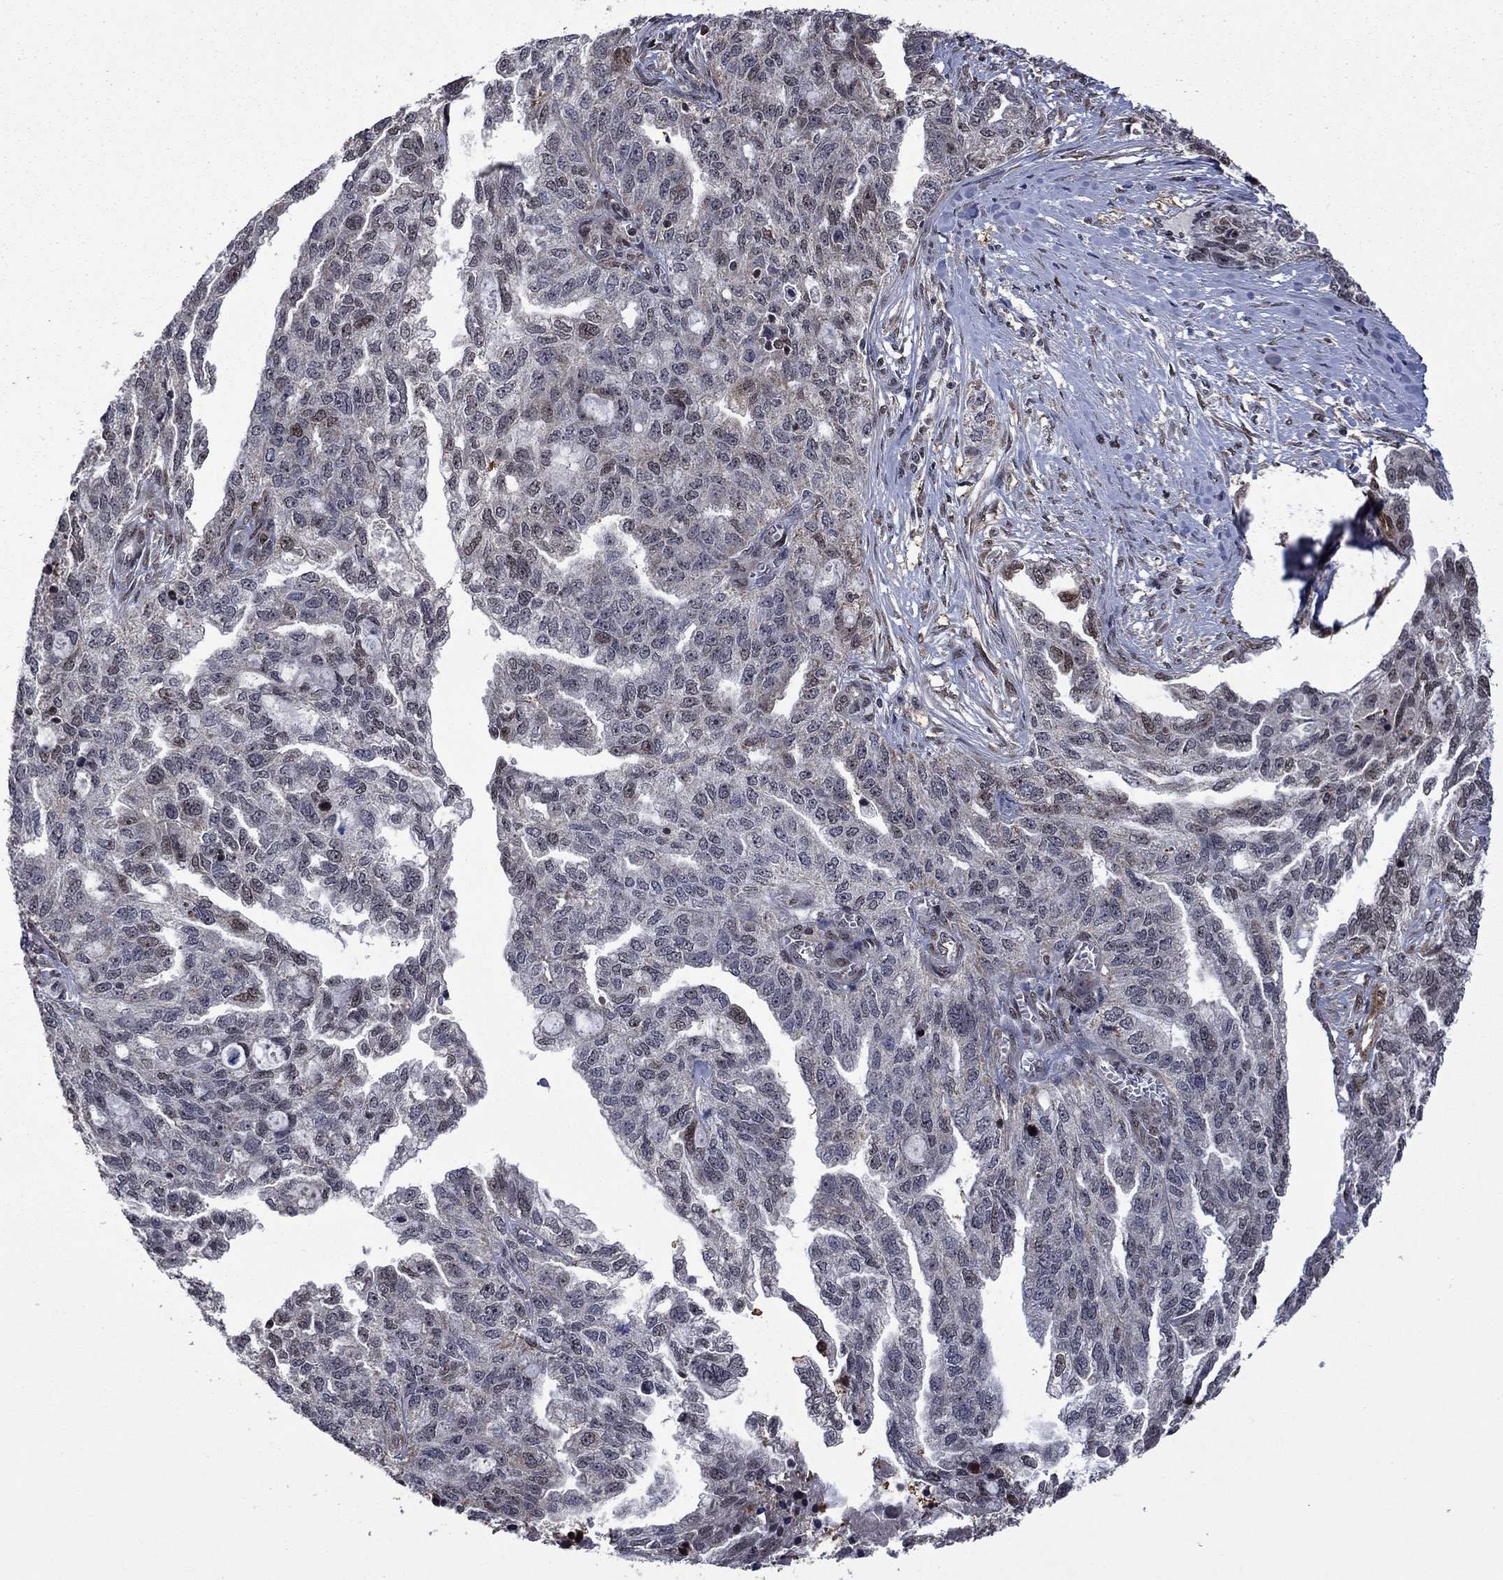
{"staining": {"intensity": "moderate", "quantity": "<25%", "location": "nuclear"}, "tissue": "ovarian cancer", "cell_type": "Tumor cells", "image_type": "cancer", "snomed": [{"axis": "morphology", "description": "Cystadenocarcinoma, serous, NOS"}, {"axis": "topography", "description": "Ovary"}], "caption": "Immunohistochemical staining of human ovarian cancer demonstrates low levels of moderate nuclear protein staining in approximately <25% of tumor cells.", "gene": "FBL", "patient": {"sex": "female", "age": 51}}